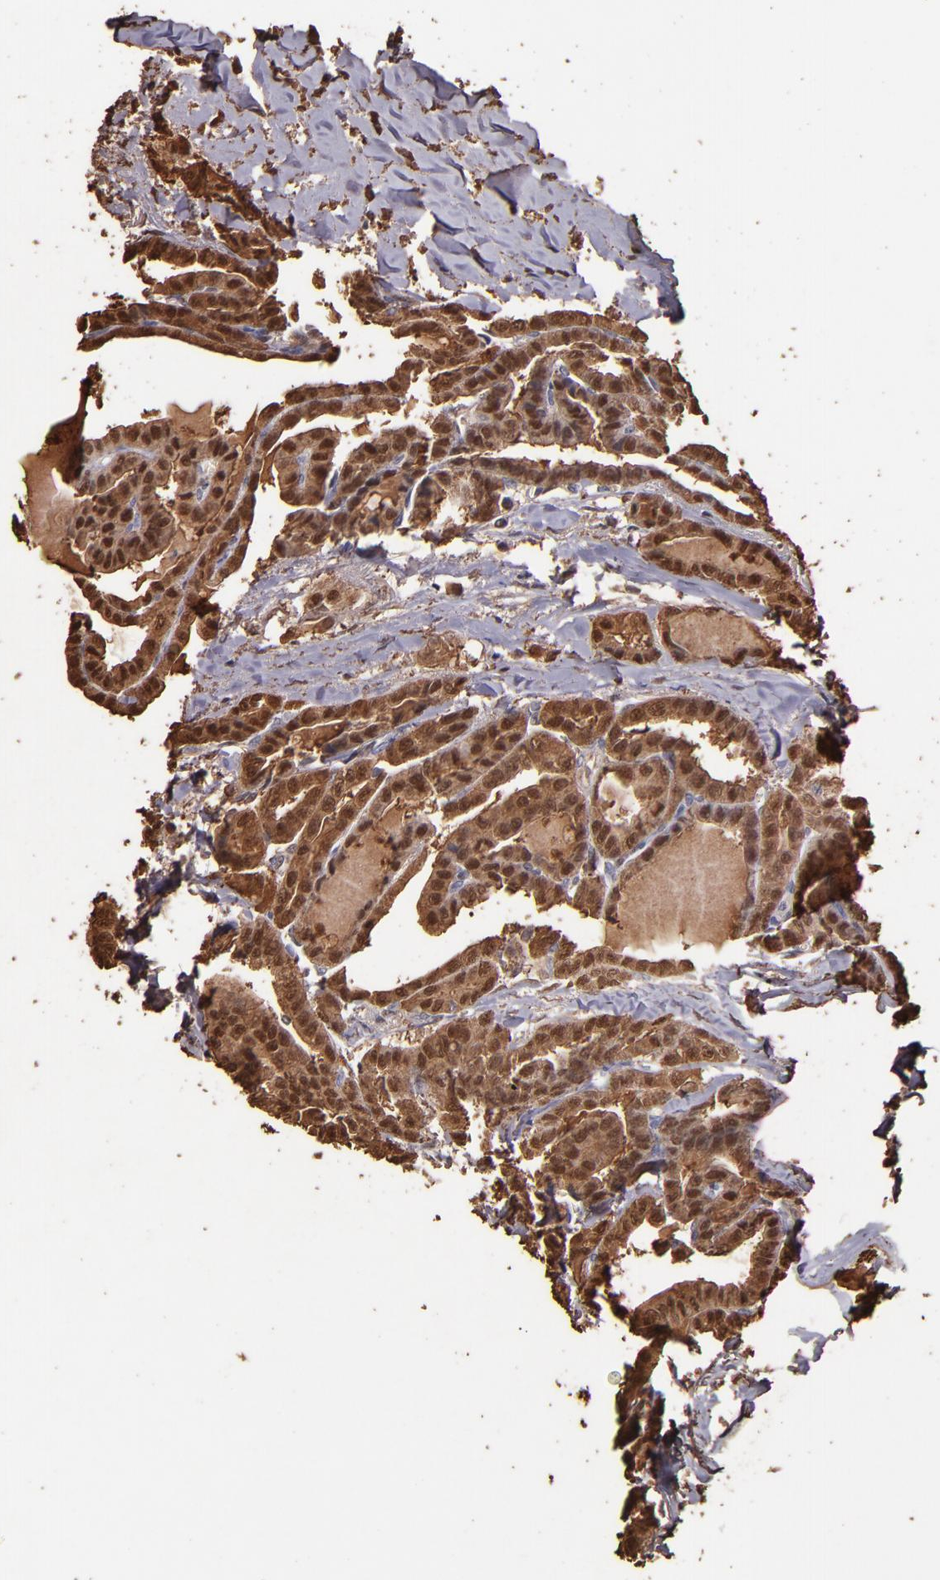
{"staining": {"intensity": "strong", "quantity": ">75%", "location": "cytoplasmic/membranous,nuclear"}, "tissue": "thyroid cancer", "cell_type": "Tumor cells", "image_type": "cancer", "snomed": [{"axis": "morphology", "description": "Carcinoma, NOS"}, {"axis": "topography", "description": "Thyroid gland"}], "caption": "Human thyroid cancer stained for a protein (brown) demonstrates strong cytoplasmic/membranous and nuclear positive expression in about >75% of tumor cells.", "gene": "S100A6", "patient": {"sex": "female", "age": 91}}